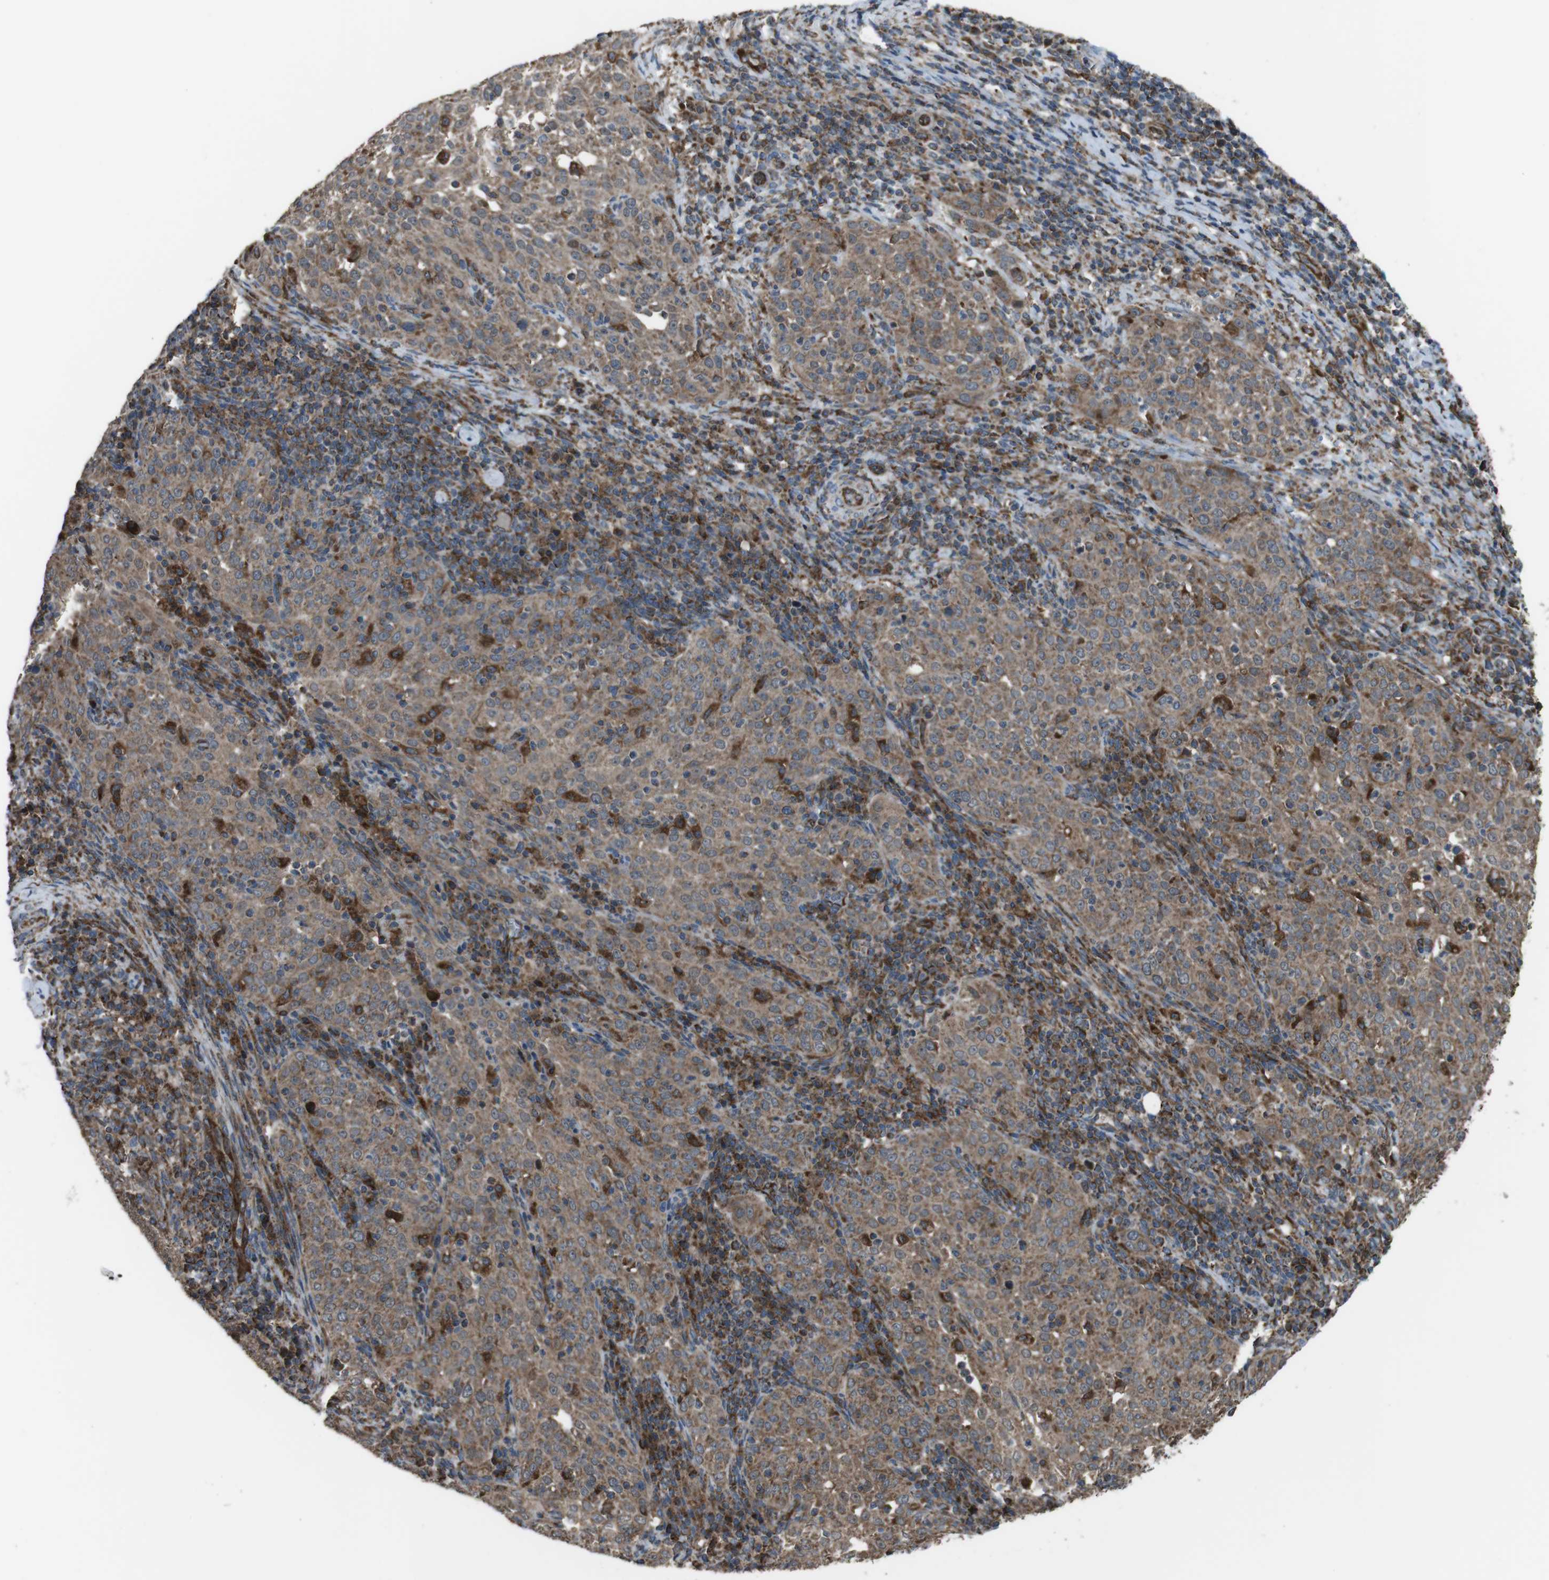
{"staining": {"intensity": "moderate", "quantity": ">75%", "location": "cytoplasmic/membranous"}, "tissue": "cervical cancer", "cell_type": "Tumor cells", "image_type": "cancer", "snomed": [{"axis": "morphology", "description": "Squamous cell carcinoma, NOS"}, {"axis": "topography", "description": "Cervix"}], "caption": "Protein positivity by IHC displays moderate cytoplasmic/membranous staining in approximately >75% of tumor cells in cervical squamous cell carcinoma. The staining was performed using DAB (3,3'-diaminobenzidine), with brown indicating positive protein expression. Nuclei are stained blue with hematoxylin.", "gene": "GIMAP8", "patient": {"sex": "female", "age": 51}}